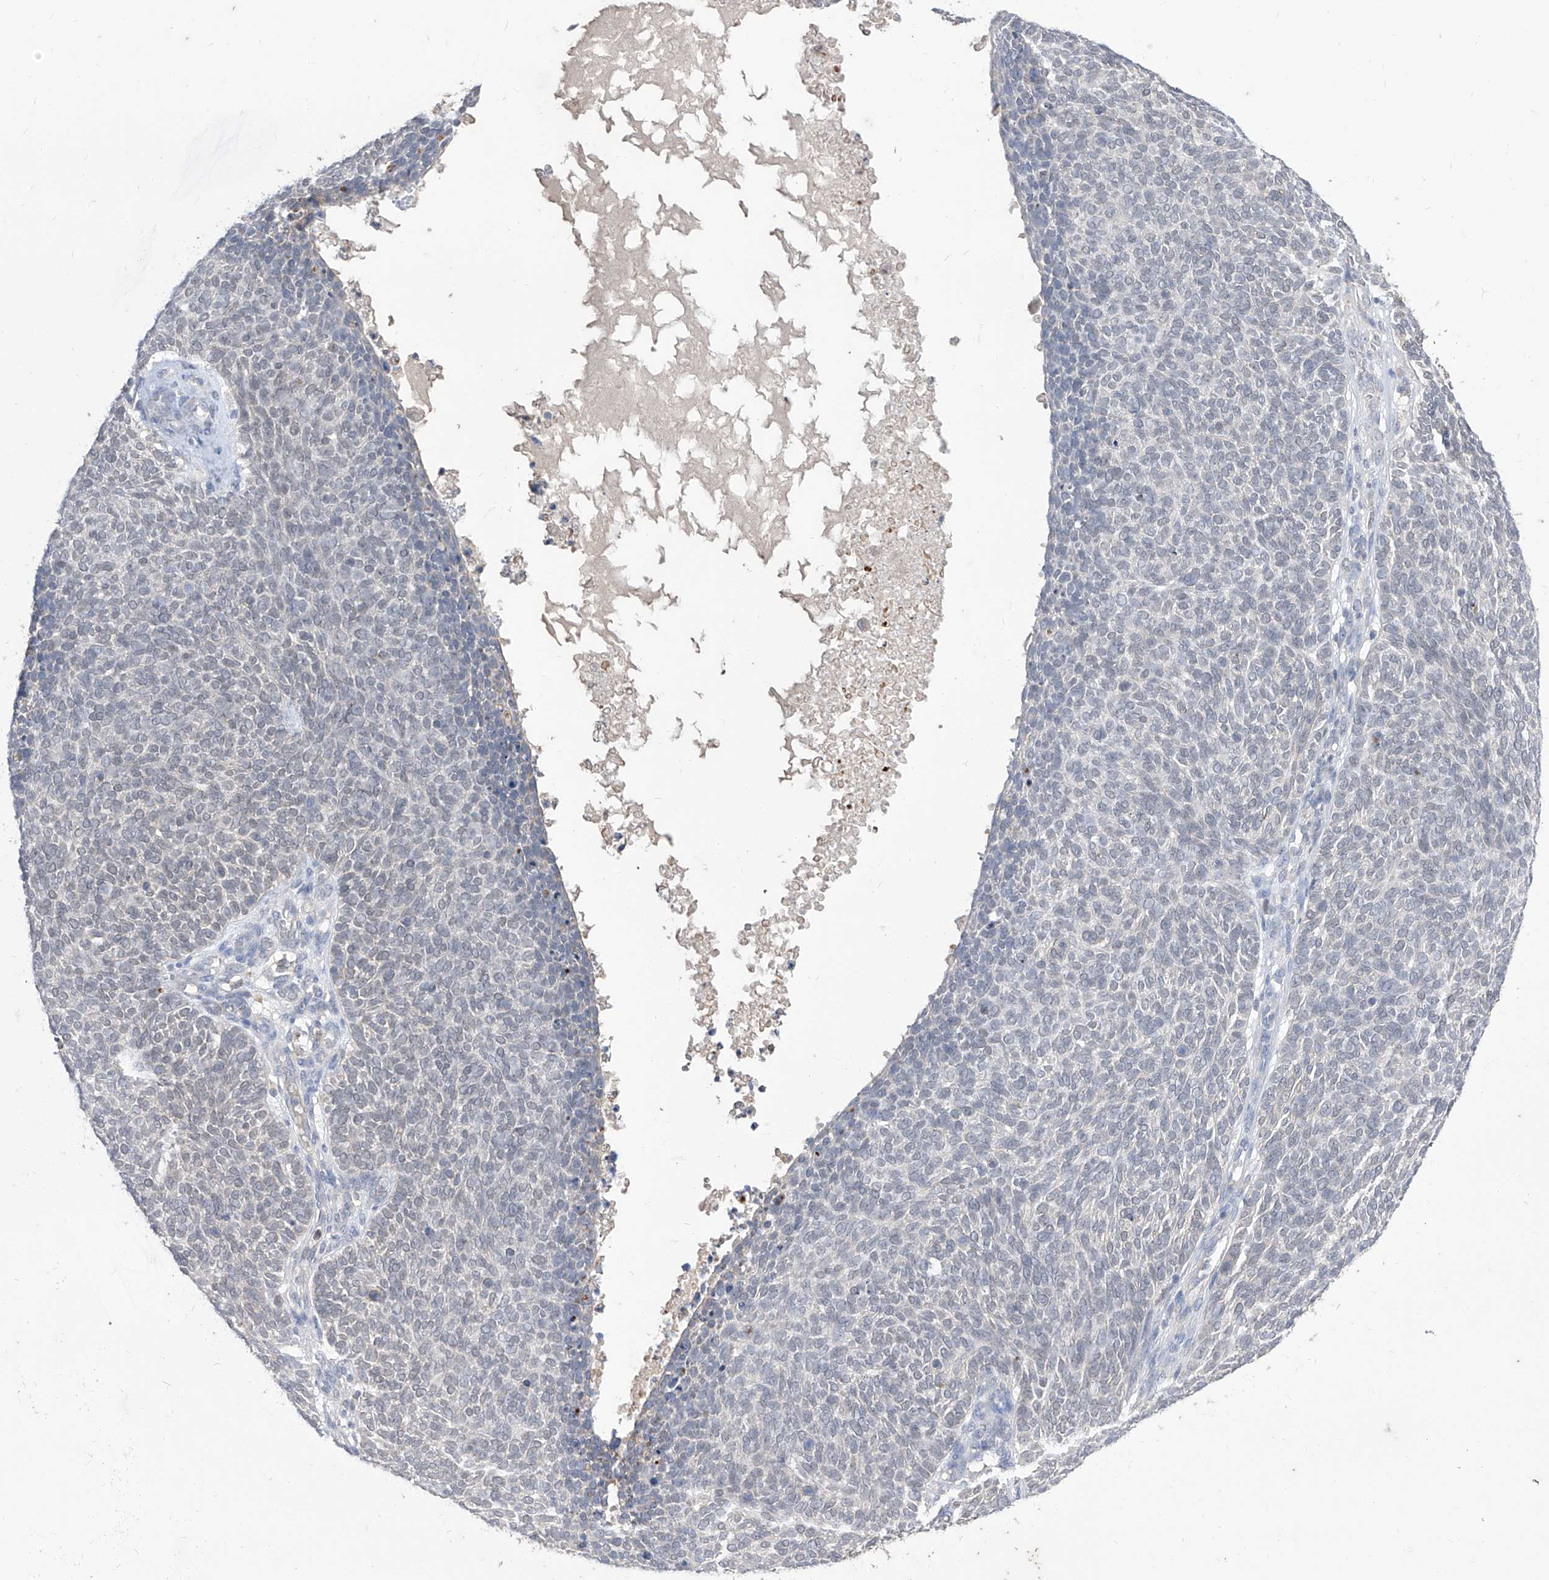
{"staining": {"intensity": "negative", "quantity": "none", "location": "none"}, "tissue": "skin cancer", "cell_type": "Tumor cells", "image_type": "cancer", "snomed": [{"axis": "morphology", "description": "Squamous cell carcinoma, NOS"}, {"axis": "topography", "description": "Skin"}], "caption": "There is no significant expression in tumor cells of squamous cell carcinoma (skin).", "gene": "BROX", "patient": {"sex": "female", "age": 90}}